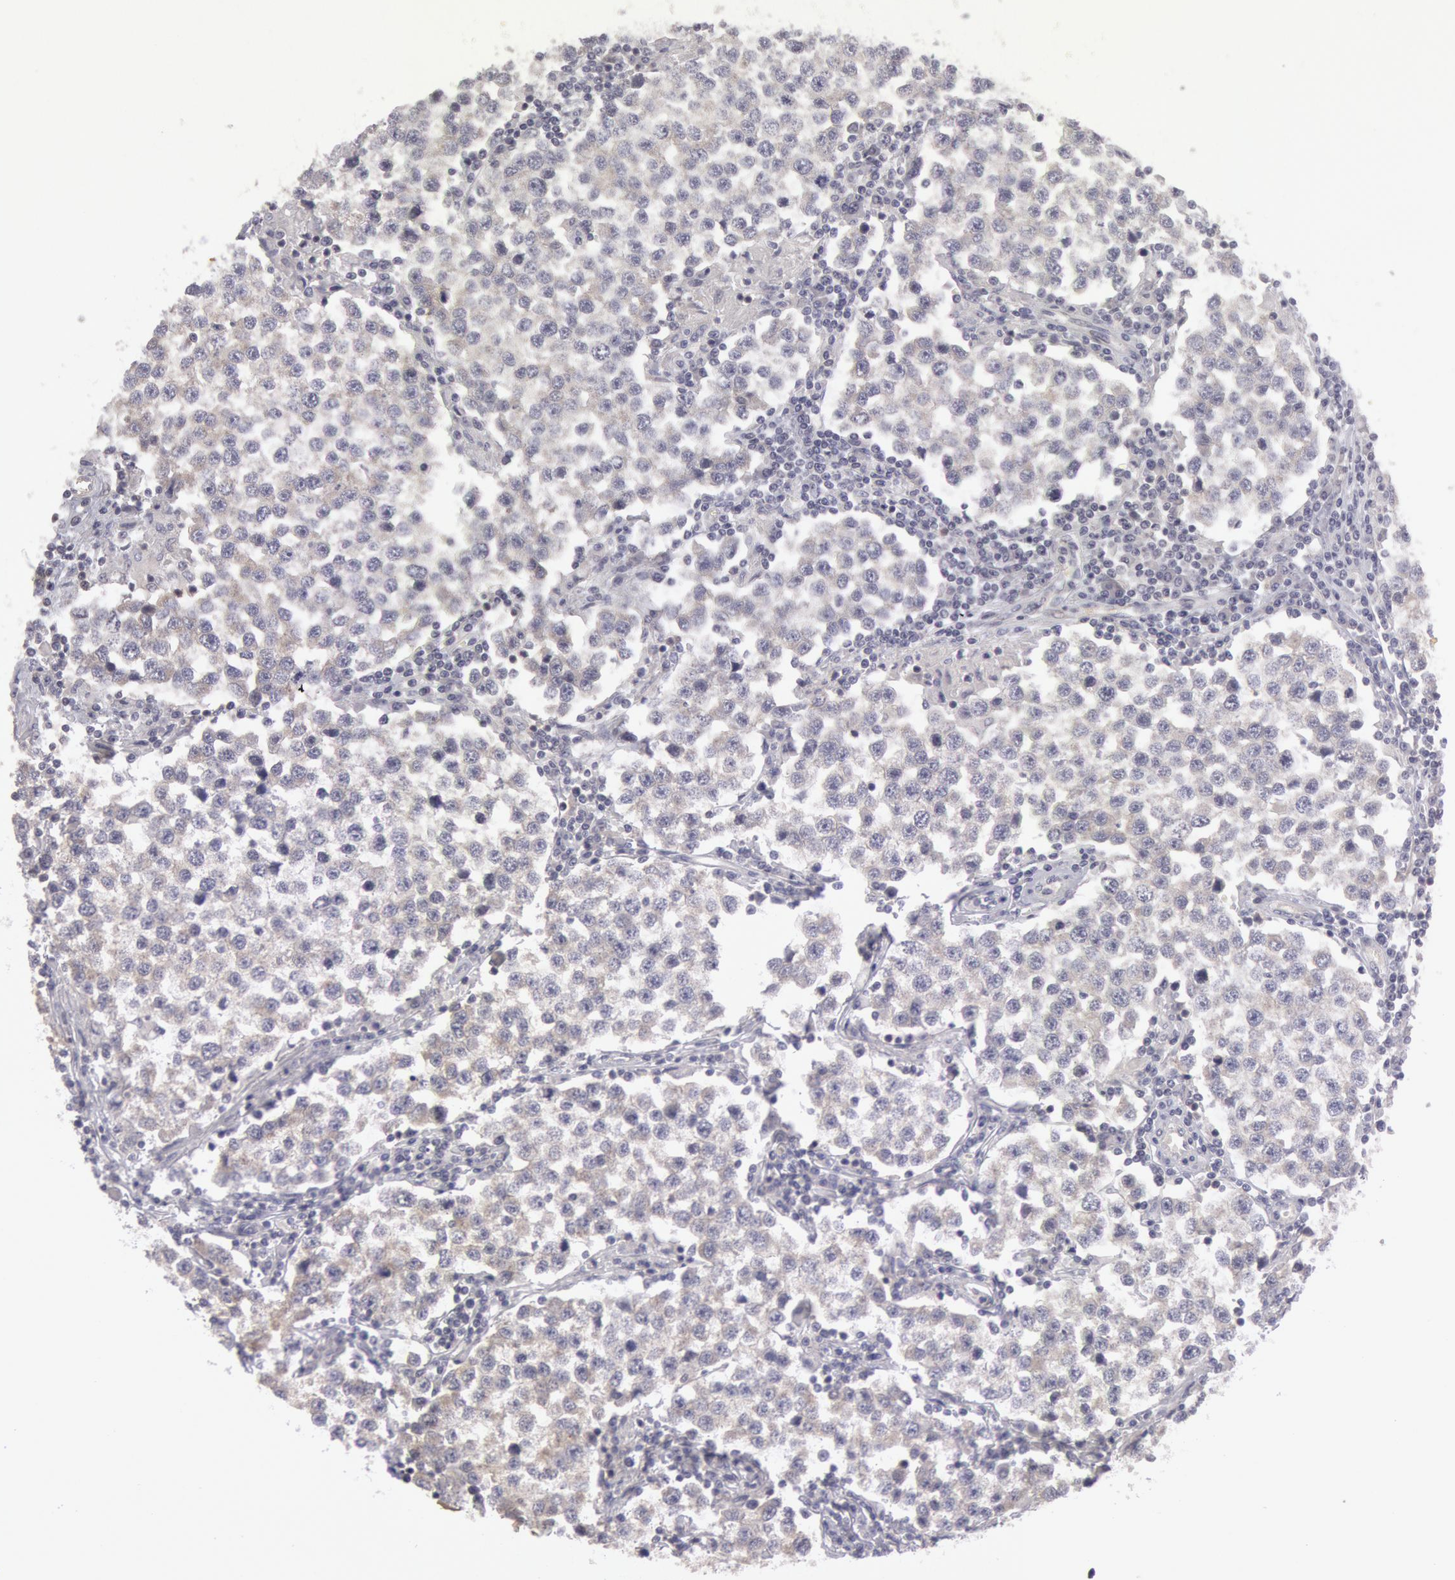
{"staining": {"intensity": "negative", "quantity": "none", "location": "none"}, "tissue": "testis cancer", "cell_type": "Tumor cells", "image_type": "cancer", "snomed": [{"axis": "morphology", "description": "Seminoma, NOS"}, {"axis": "topography", "description": "Testis"}], "caption": "Testis seminoma was stained to show a protein in brown. There is no significant positivity in tumor cells. Nuclei are stained in blue.", "gene": "IKBKB", "patient": {"sex": "male", "age": 36}}